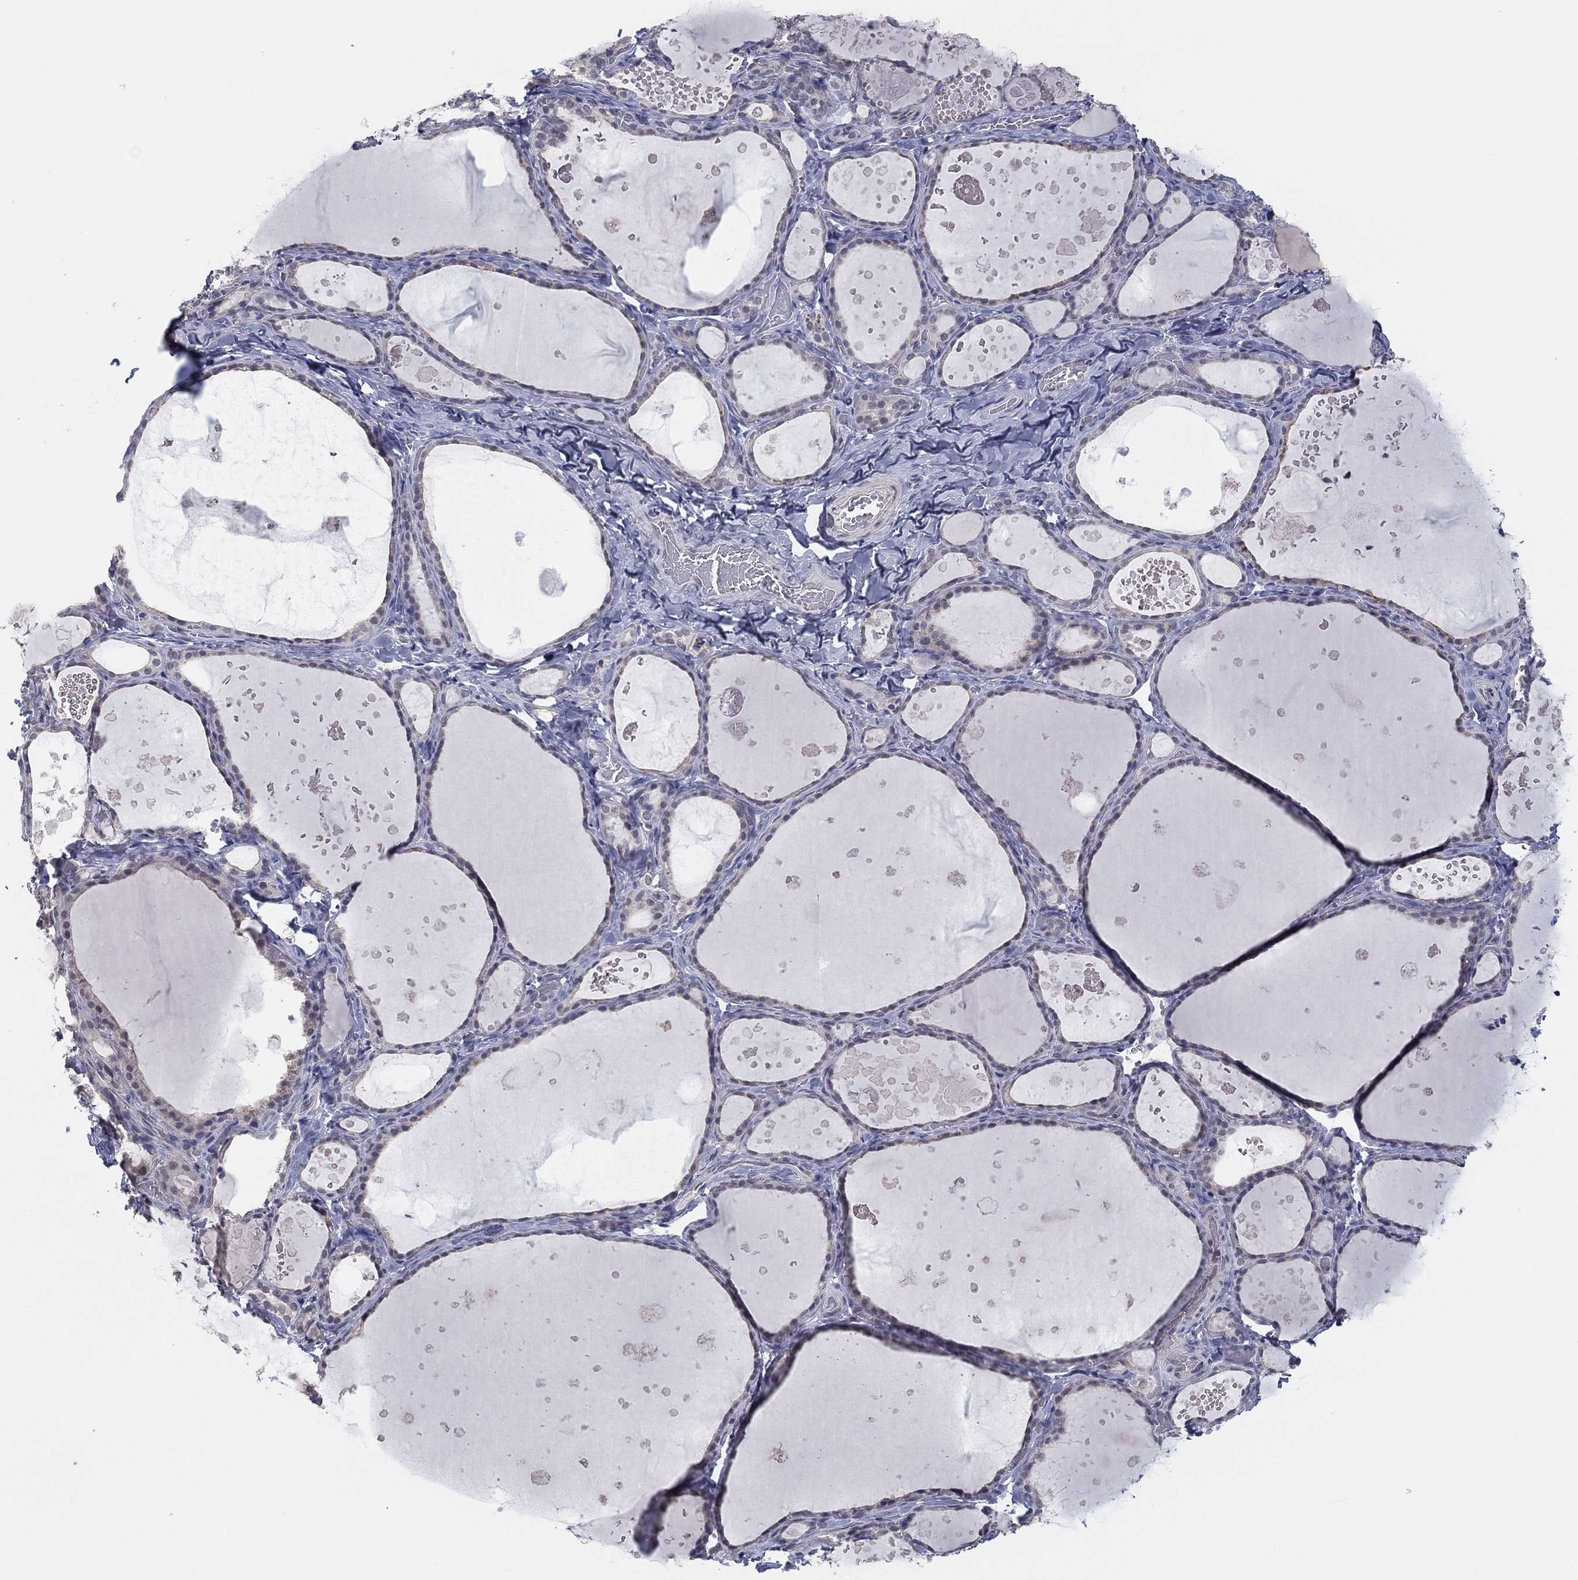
{"staining": {"intensity": "negative", "quantity": "none", "location": "none"}, "tissue": "thyroid gland", "cell_type": "Glandular cells", "image_type": "normal", "snomed": [{"axis": "morphology", "description": "Normal tissue, NOS"}, {"axis": "topography", "description": "Thyroid gland"}], "caption": "IHC image of unremarkable human thyroid gland stained for a protein (brown), which displays no expression in glandular cells. Brightfield microscopy of immunohistochemistry (IHC) stained with DAB (brown) and hematoxylin (blue), captured at high magnification.", "gene": "SLC22A2", "patient": {"sex": "female", "age": 56}}